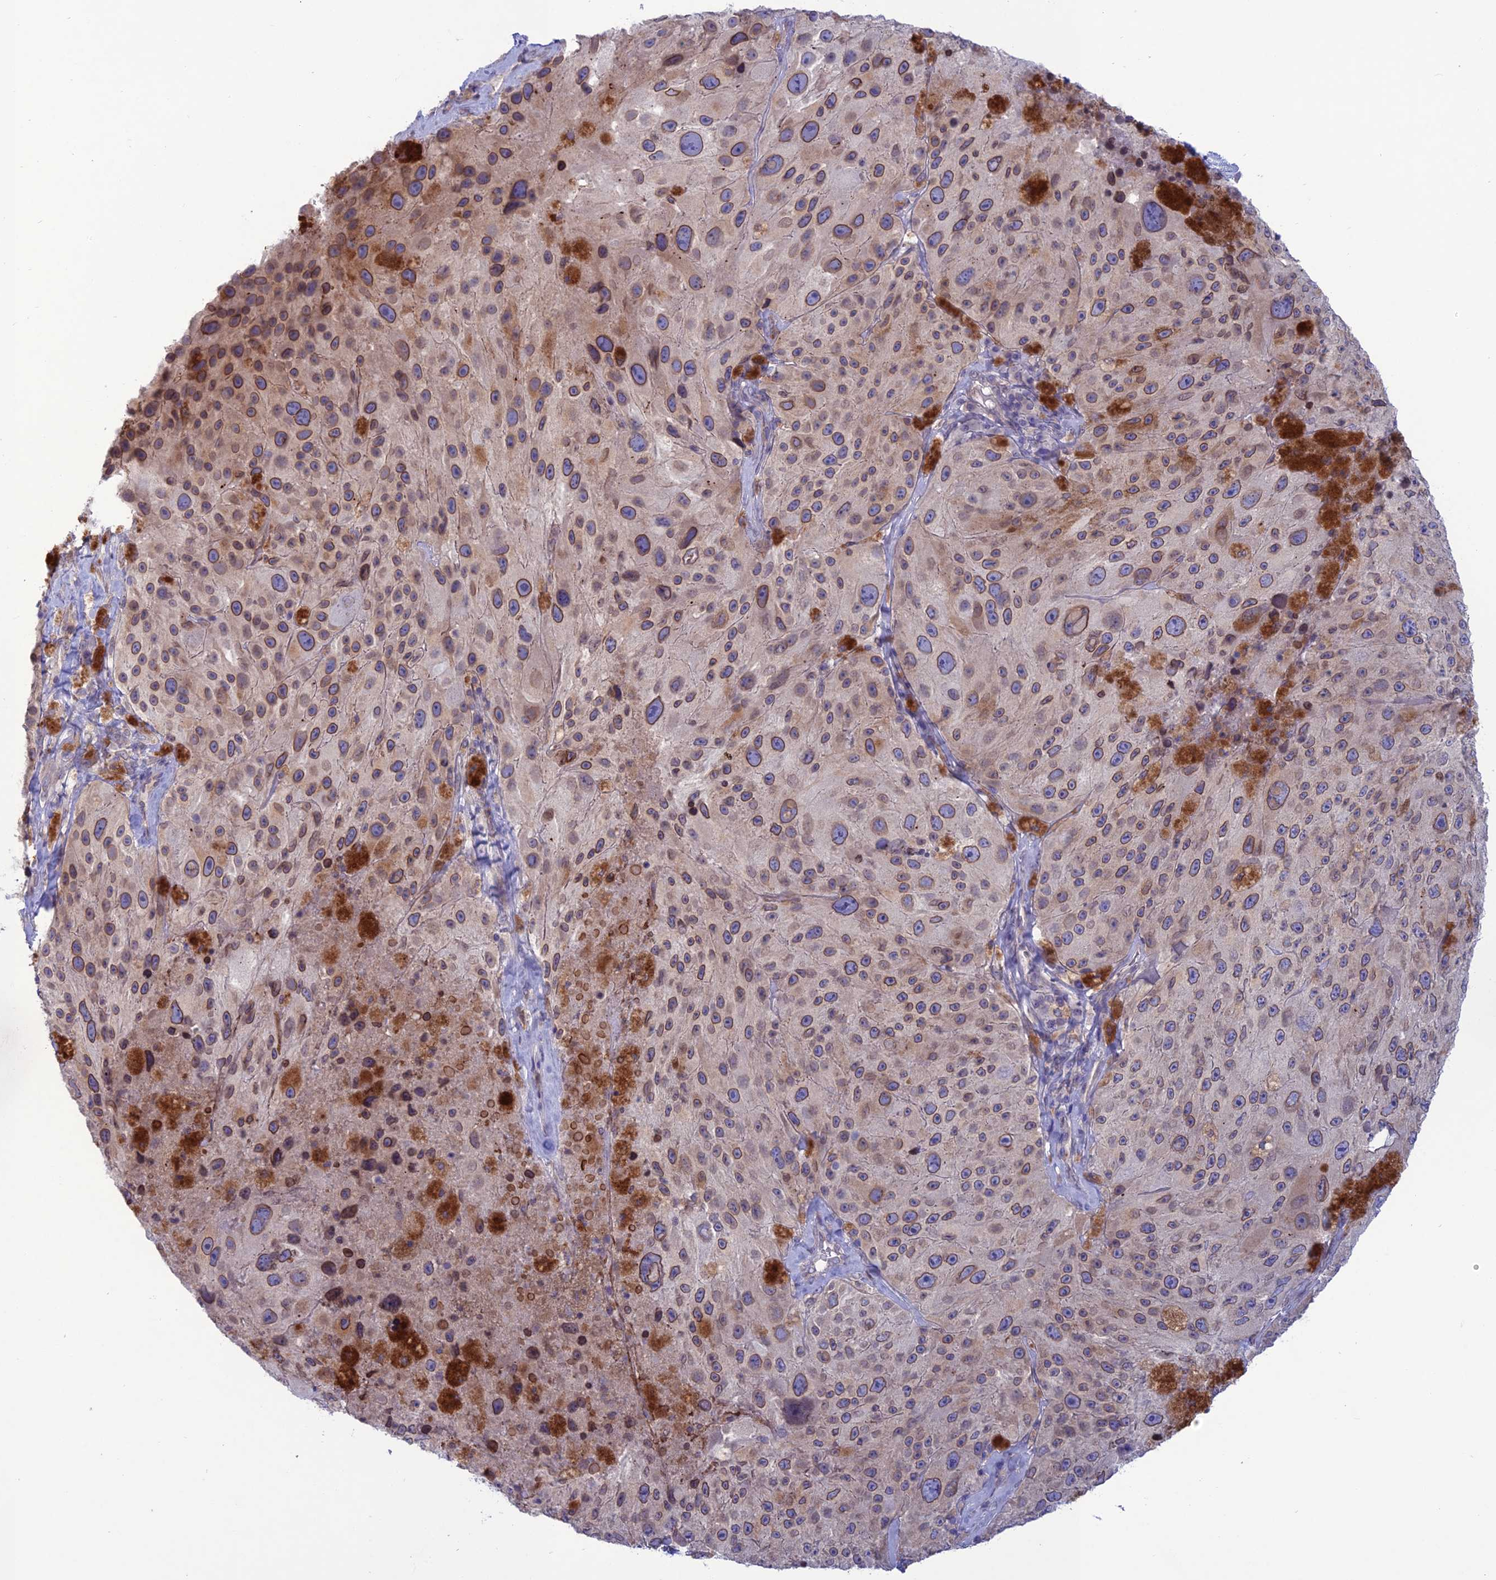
{"staining": {"intensity": "moderate", "quantity": ">75%", "location": "cytoplasmic/membranous,nuclear"}, "tissue": "melanoma", "cell_type": "Tumor cells", "image_type": "cancer", "snomed": [{"axis": "morphology", "description": "Malignant melanoma, Metastatic site"}, {"axis": "topography", "description": "Lymph node"}], "caption": "The immunohistochemical stain highlights moderate cytoplasmic/membranous and nuclear staining in tumor cells of malignant melanoma (metastatic site) tissue.", "gene": "WDR46", "patient": {"sex": "male", "age": 62}}